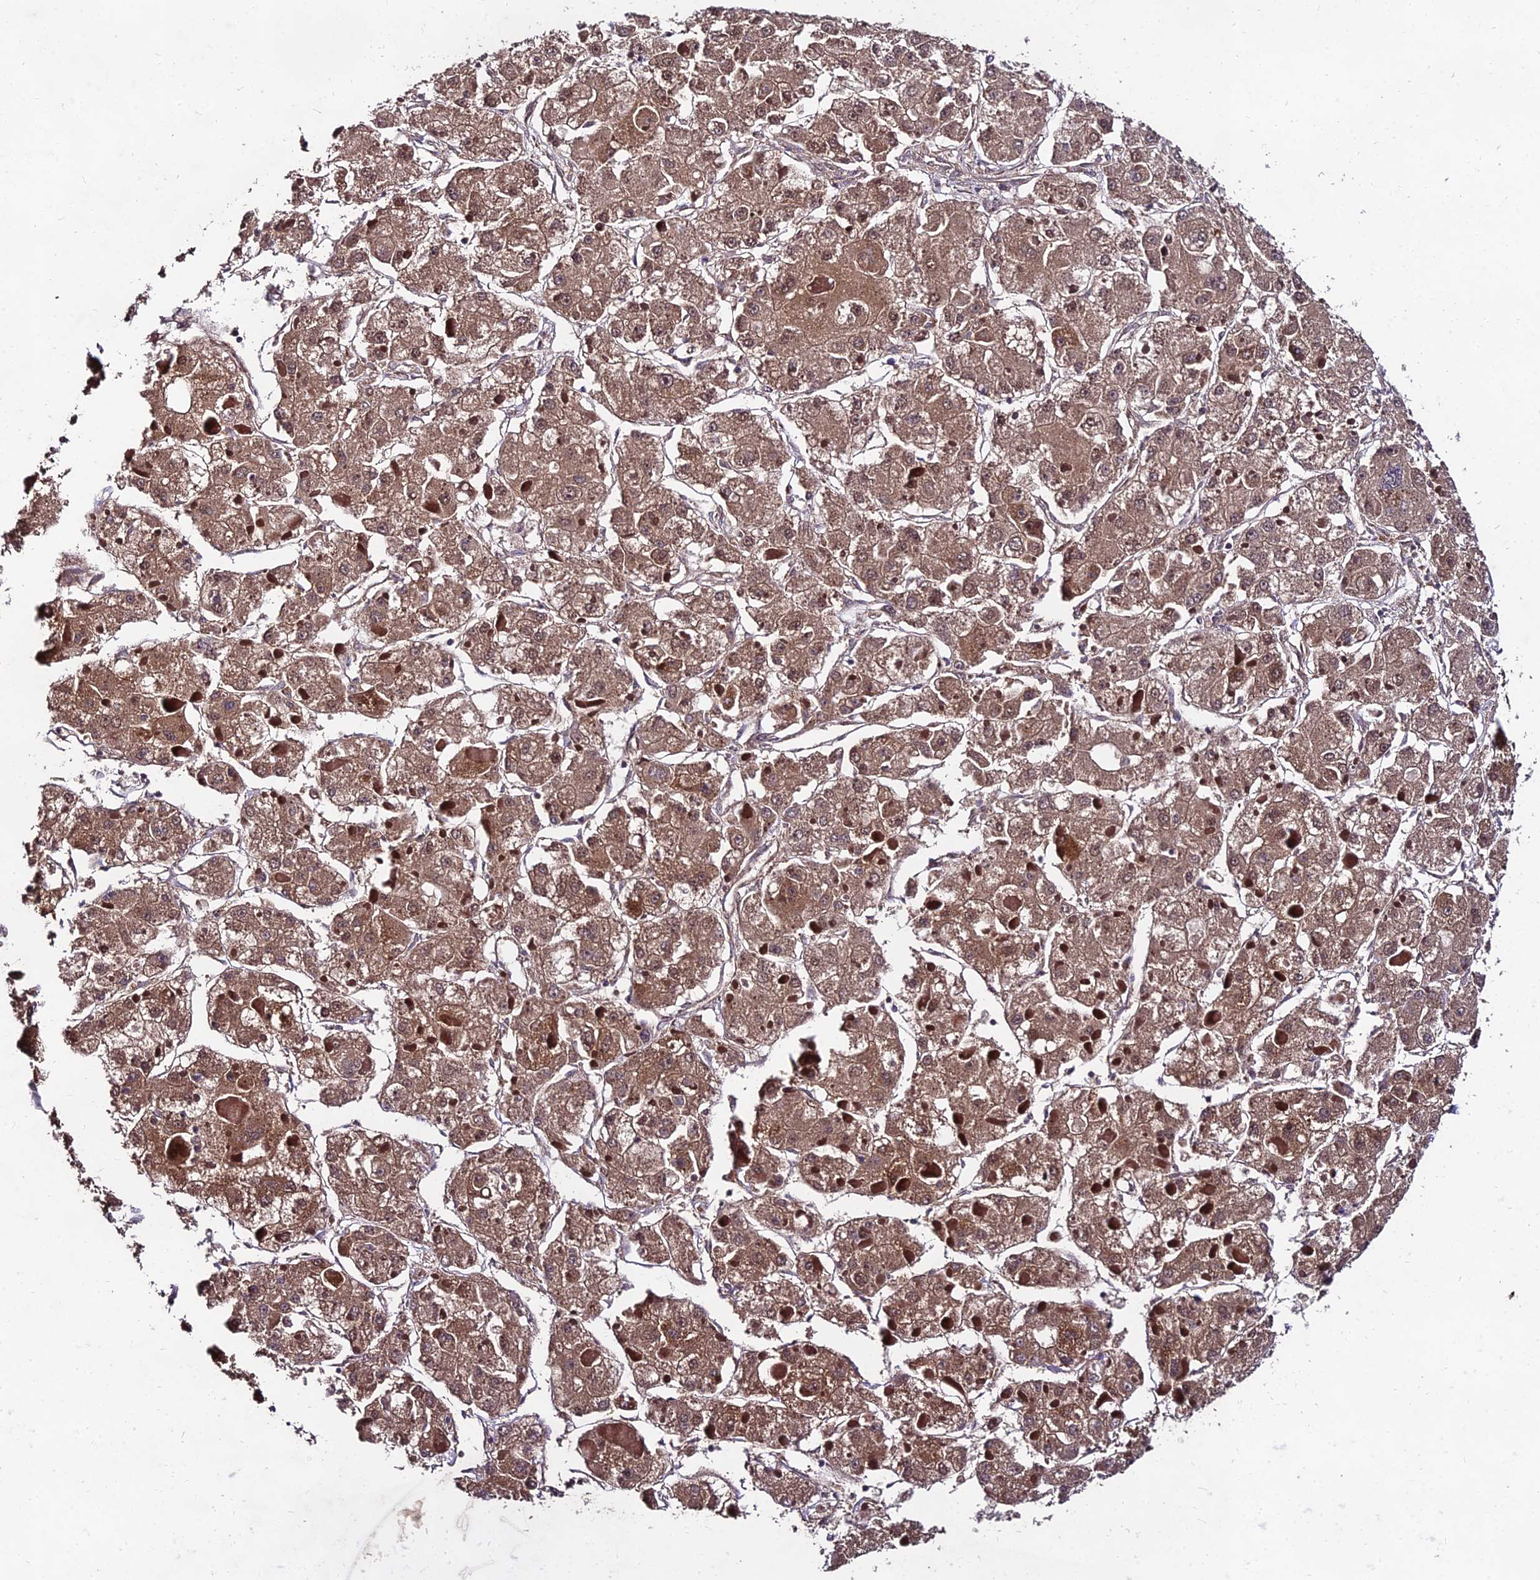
{"staining": {"intensity": "moderate", "quantity": ">75%", "location": "cytoplasmic/membranous,nuclear"}, "tissue": "liver cancer", "cell_type": "Tumor cells", "image_type": "cancer", "snomed": [{"axis": "morphology", "description": "Carcinoma, Hepatocellular, NOS"}, {"axis": "topography", "description": "Liver"}], "caption": "IHC histopathology image of hepatocellular carcinoma (liver) stained for a protein (brown), which exhibits medium levels of moderate cytoplasmic/membranous and nuclear positivity in about >75% of tumor cells.", "gene": "MKKS", "patient": {"sex": "female", "age": 73}}